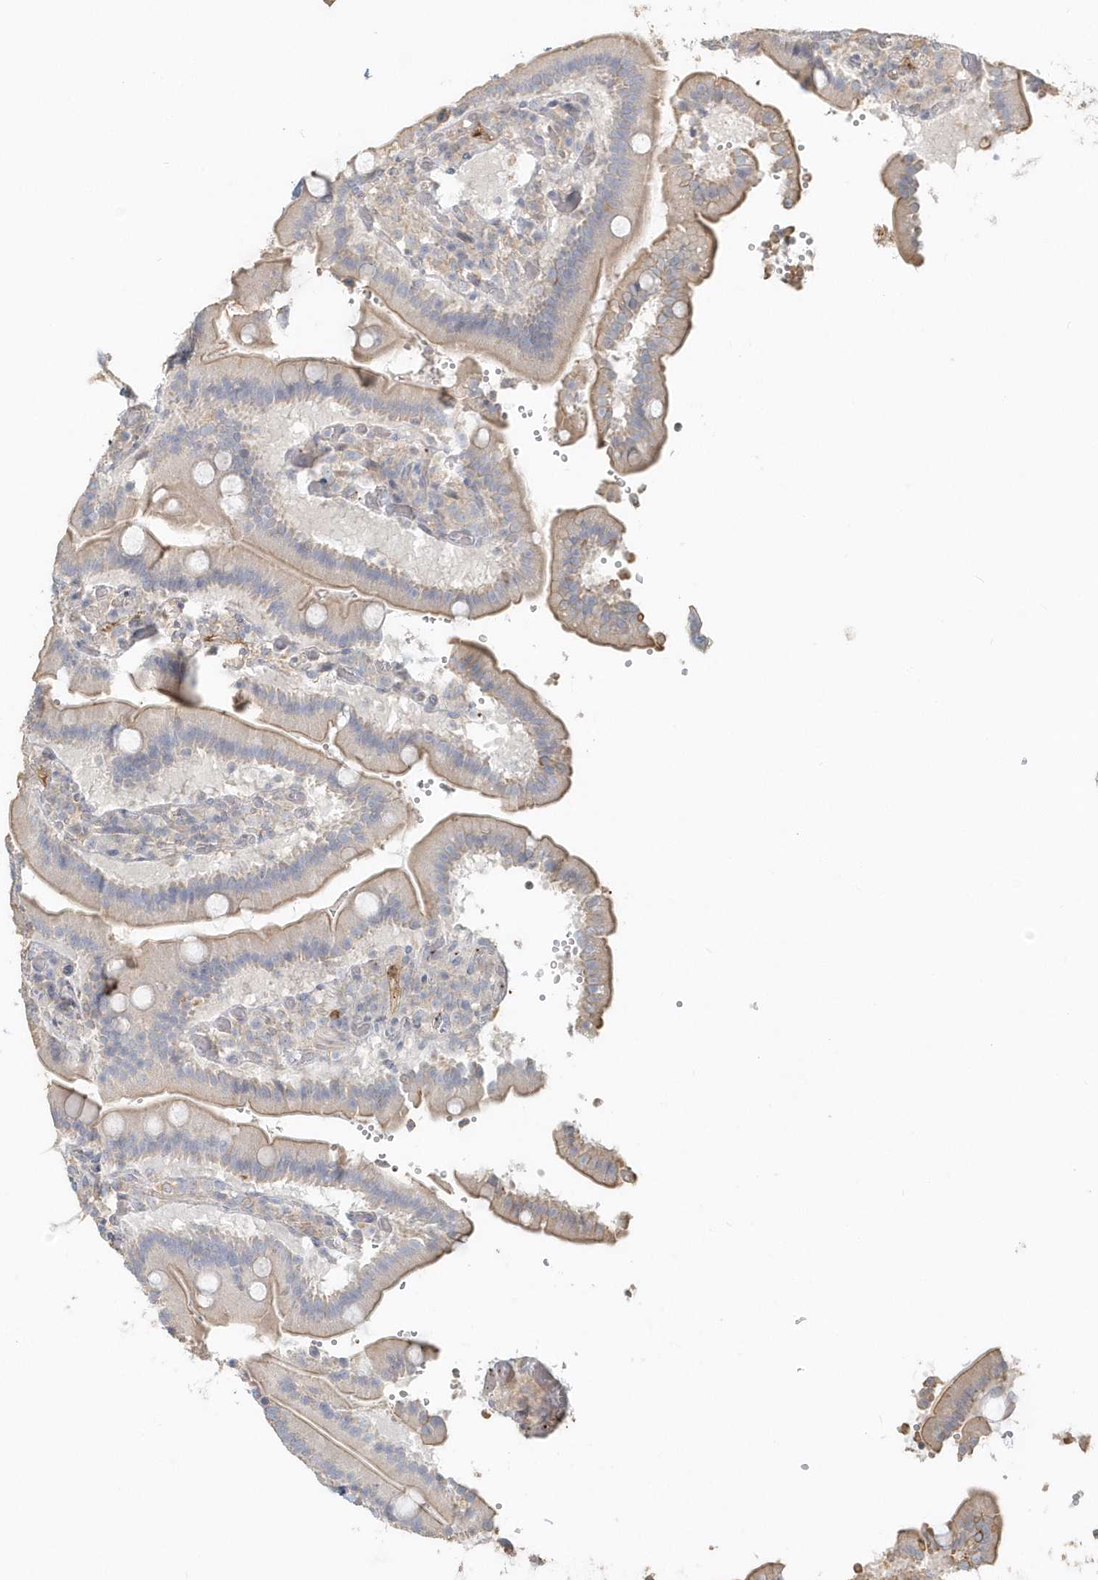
{"staining": {"intensity": "moderate", "quantity": "<25%", "location": "cytoplasmic/membranous"}, "tissue": "duodenum", "cell_type": "Glandular cells", "image_type": "normal", "snomed": [{"axis": "morphology", "description": "Normal tissue, NOS"}, {"axis": "topography", "description": "Duodenum"}], "caption": "IHC of benign human duodenum displays low levels of moderate cytoplasmic/membranous staining in about <25% of glandular cells.", "gene": "MMRN1", "patient": {"sex": "female", "age": 62}}